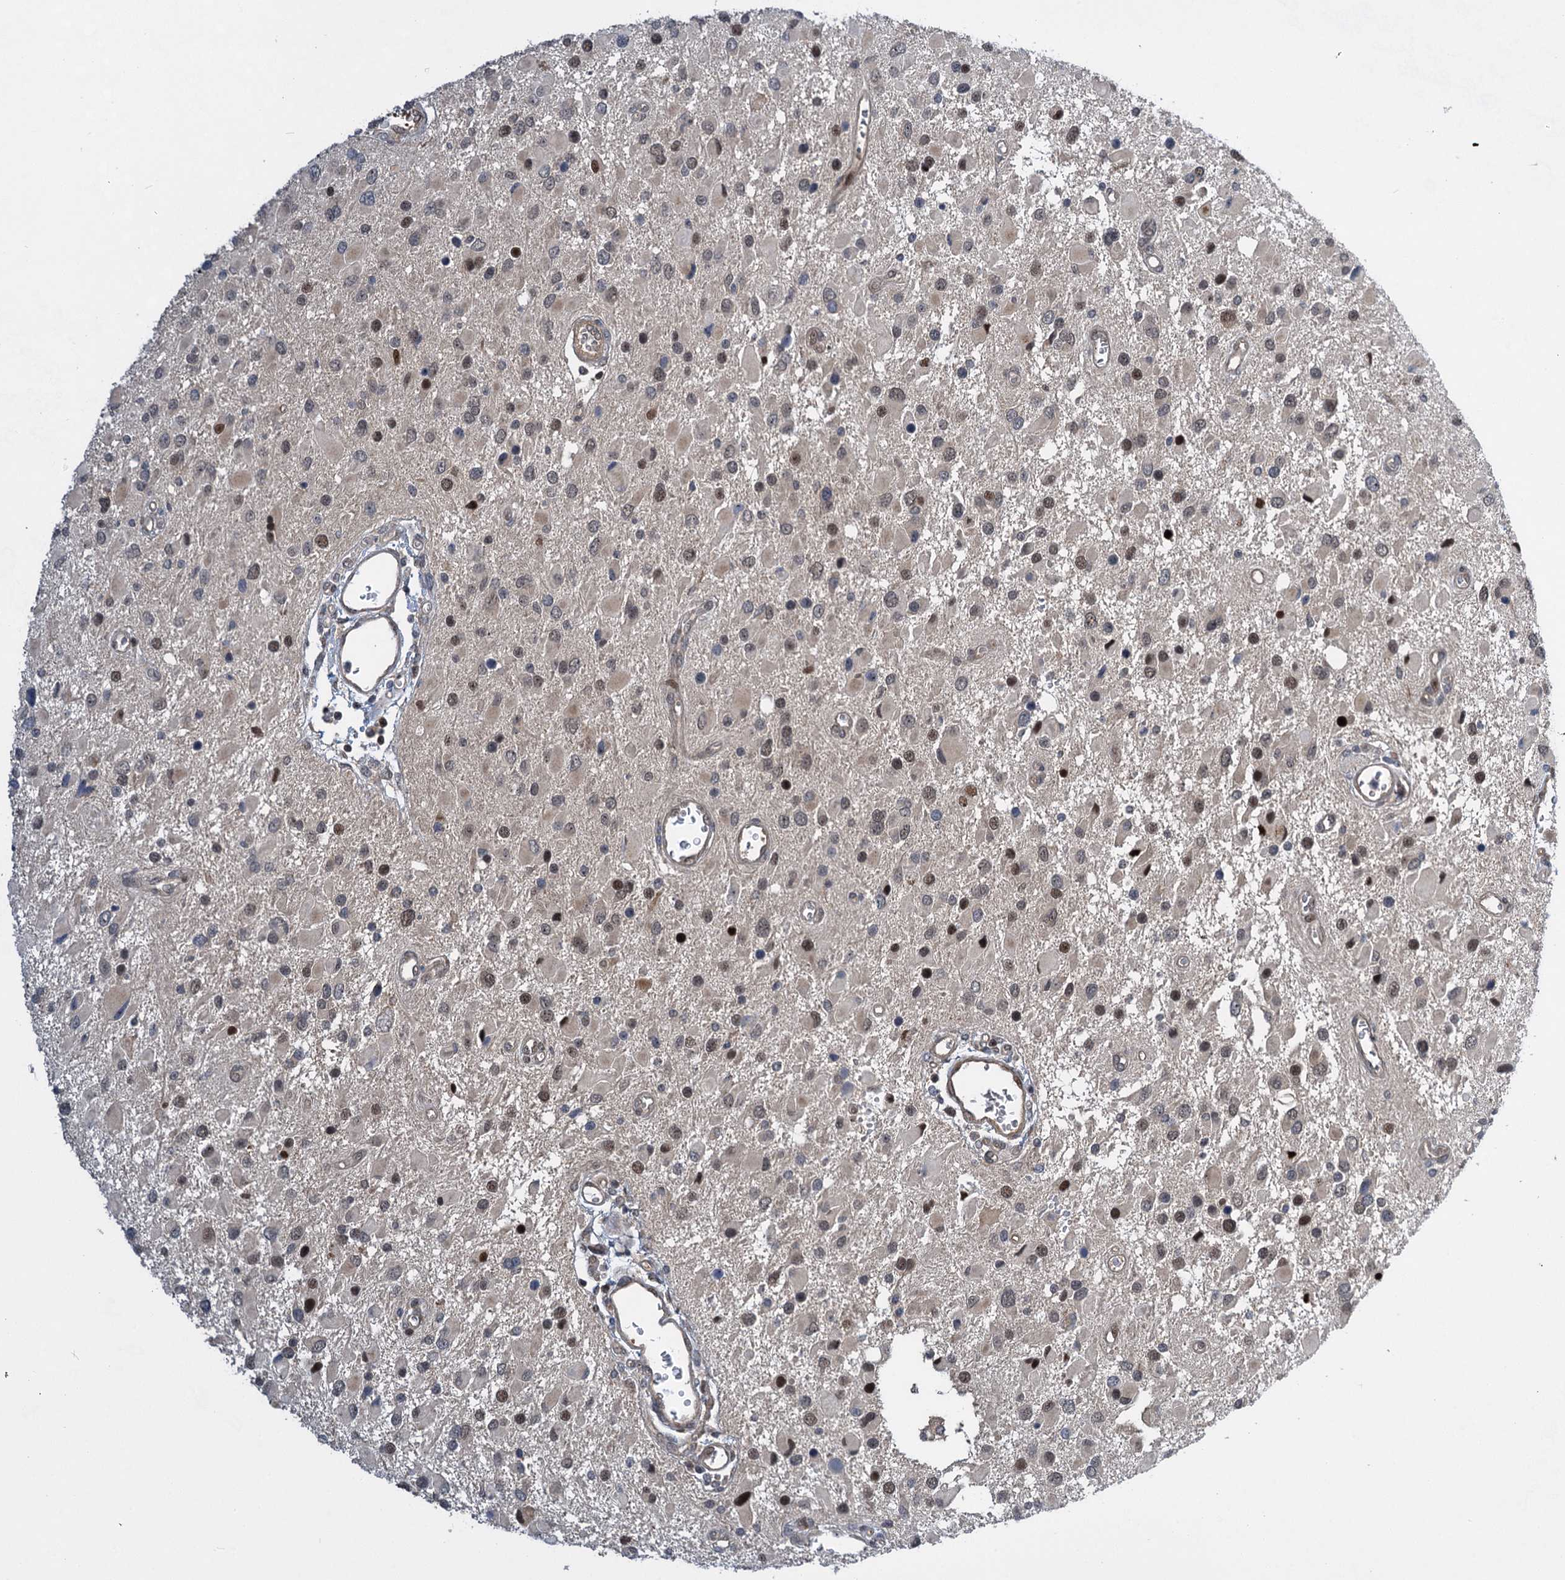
{"staining": {"intensity": "moderate", "quantity": "<25%", "location": "nuclear"}, "tissue": "glioma", "cell_type": "Tumor cells", "image_type": "cancer", "snomed": [{"axis": "morphology", "description": "Glioma, malignant, High grade"}, {"axis": "topography", "description": "Brain"}], "caption": "Moderate nuclear positivity for a protein is identified in about <25% of tumor cells of glioma using immunohistochemistry (IHC).", "gene": "GPBP1", "patient": {"sex": "male", "age": 53}}